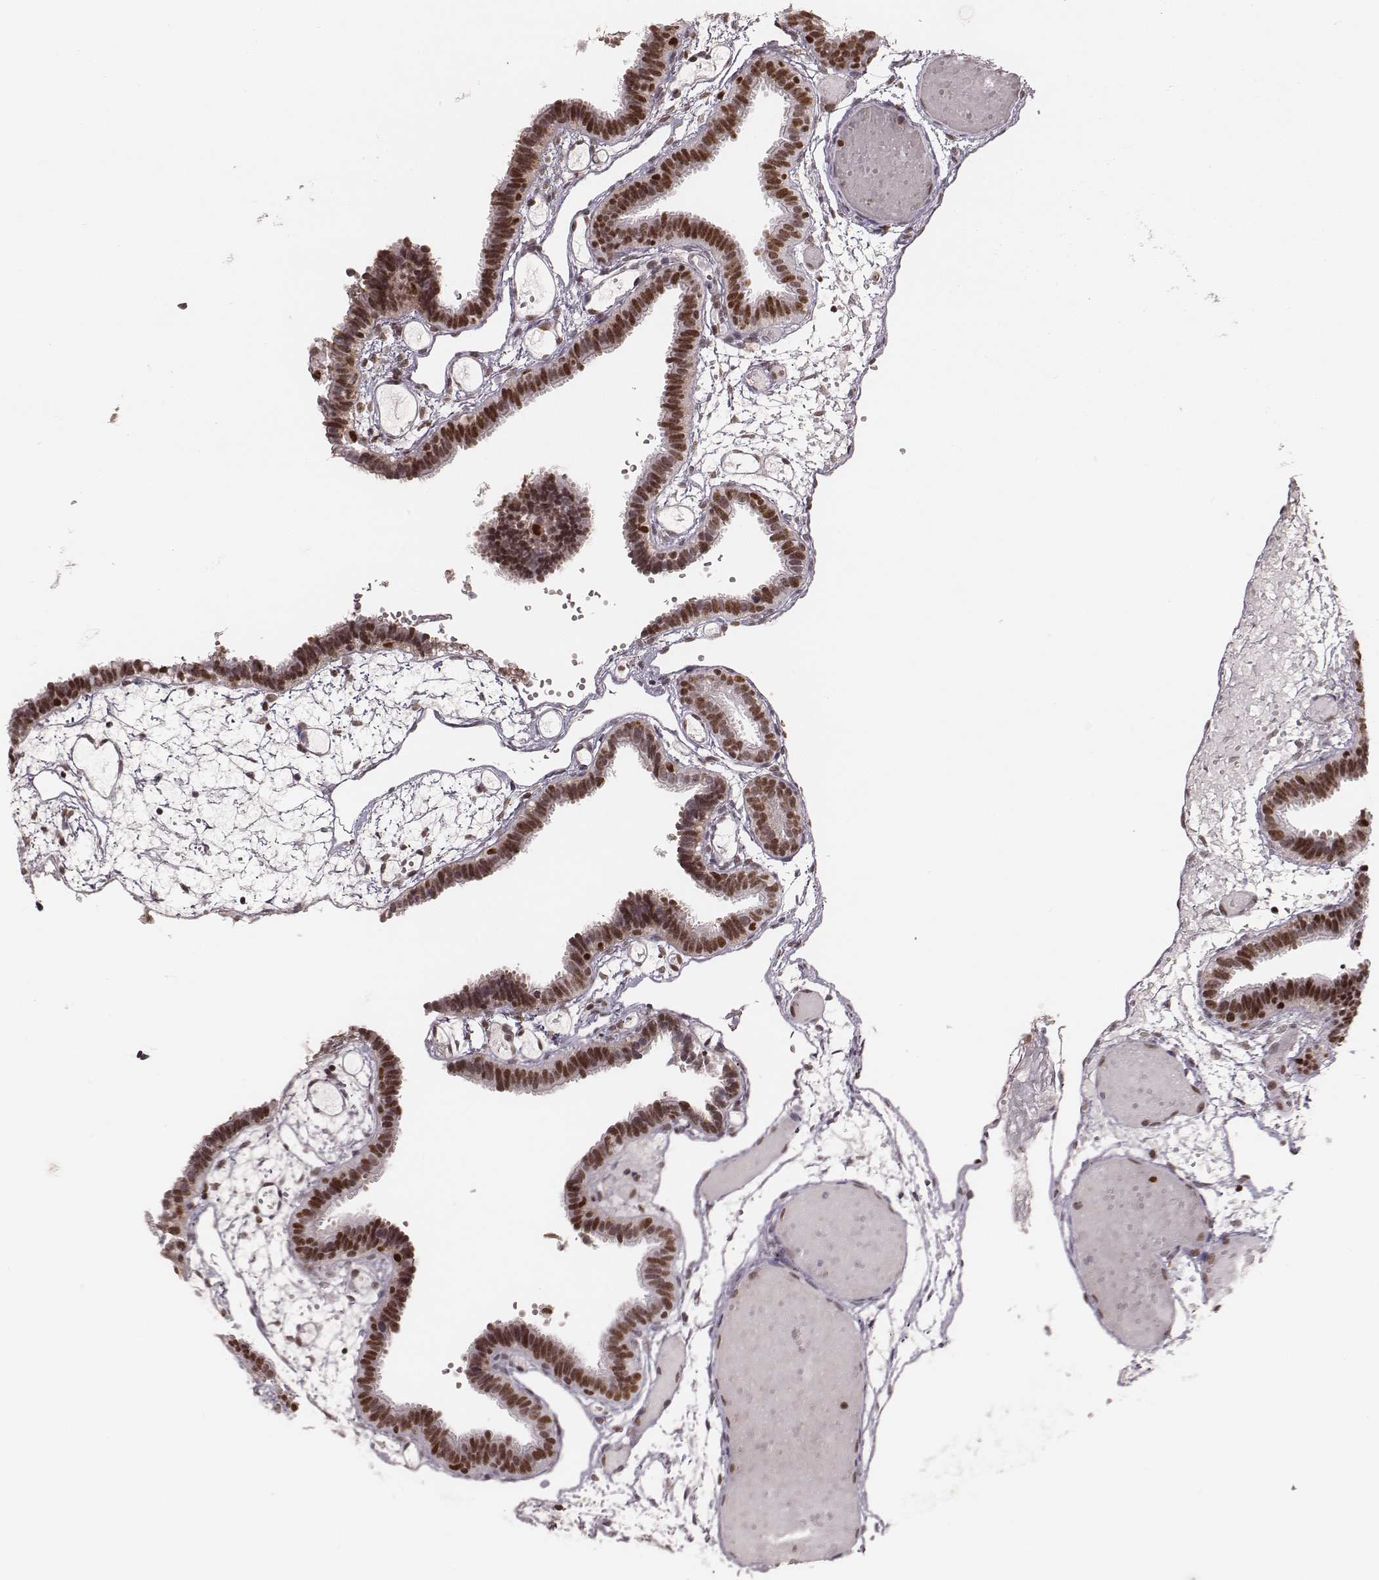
{"staining": {"intensity": "moderate", "quantity": ">75%", "location": "nuclear"}, "tissue": "fallopian tube", "cell_type": "Glandular cells", "image_type": "normal", "snomed": [{"axis": "morphology", "description": "Normal tissue, NOS"}, {"axis": "topography", "description": "Fallopian tube"}], "caption": "Protein analysis of normal fallopian tube demonstrates moderate nuclear staining in about >75% of glandular cells.", "gene": "PARP1", "patient": {"sex": "female", "age": 37}}